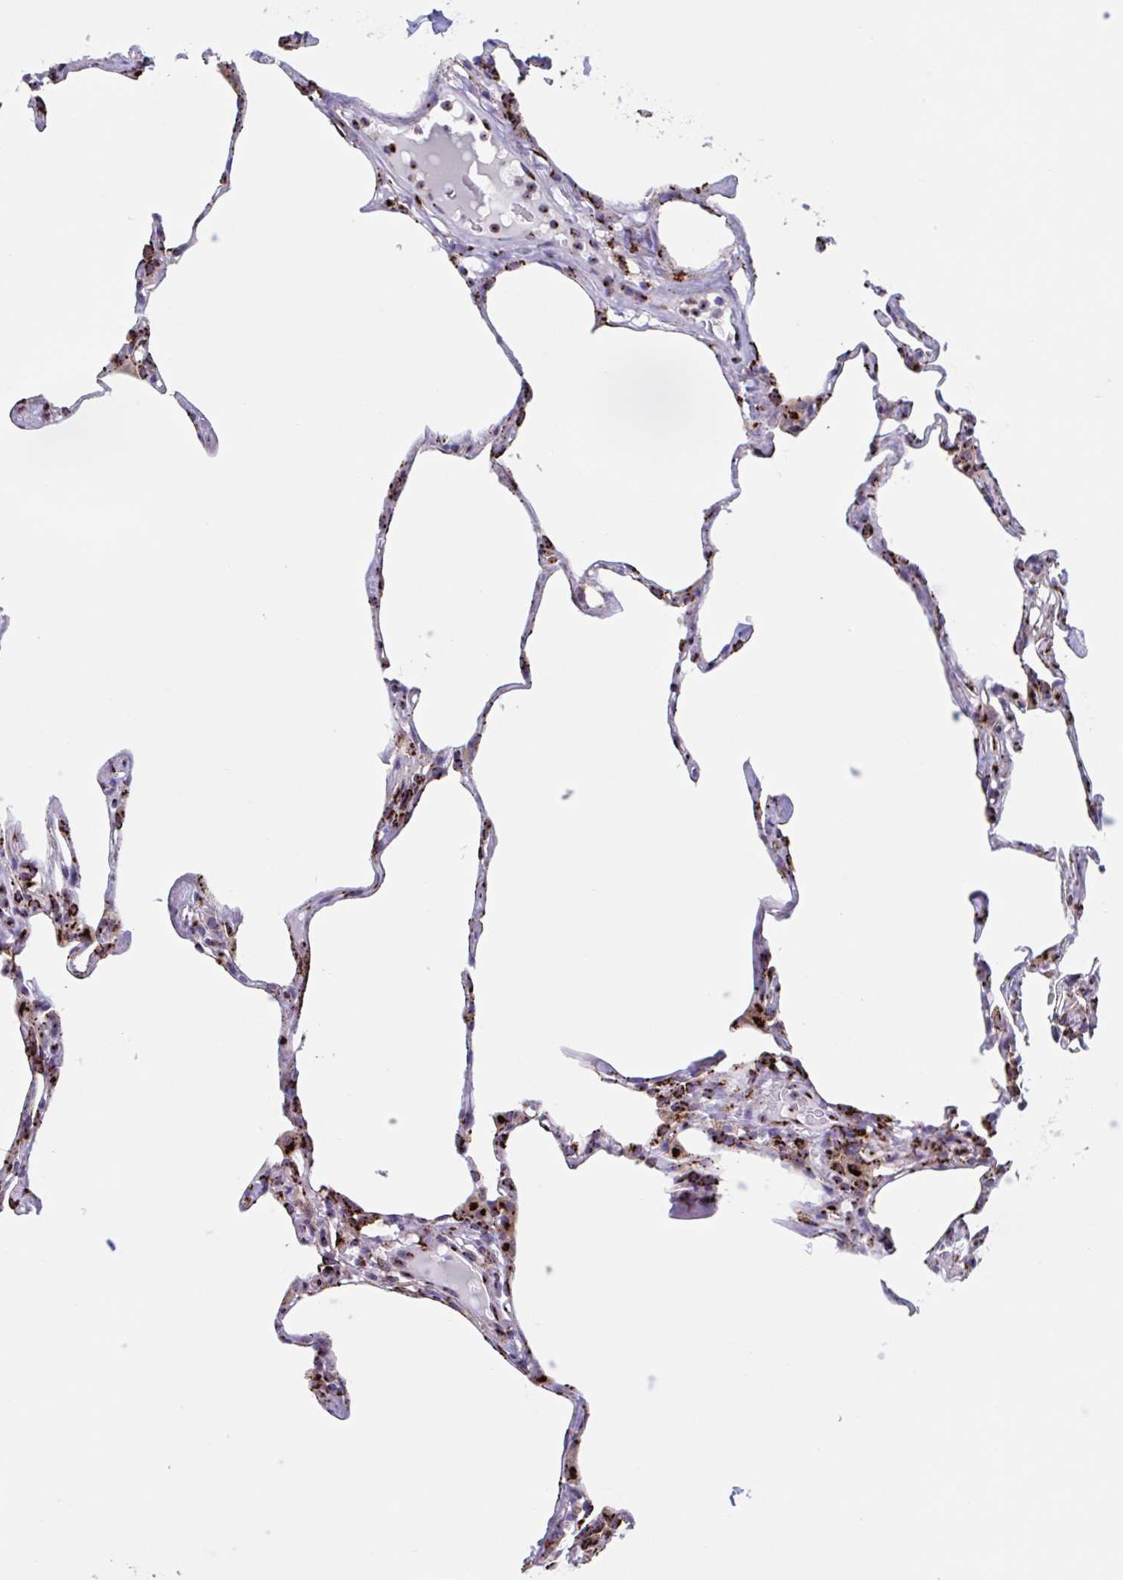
{"staining": {"intensity": "strong", "quantity": ">75%", "location": "cytoplasmic/membranous"}, "tissue": "lung", "cell_type": "Alveolar cells", "image_type": "normal", "snomed": [{"axis": "morphology", "description": "Normal tissue, NOS"}, {"axis": "topography", "description": "Lung"}], "caption": "Protein expression analysis of benign lung shows strong cytoplasmic/membranous staining in approximately >75% of alveolar cells.", "gene": "RFK", "patient": {"sex": "male", "age": 65}}